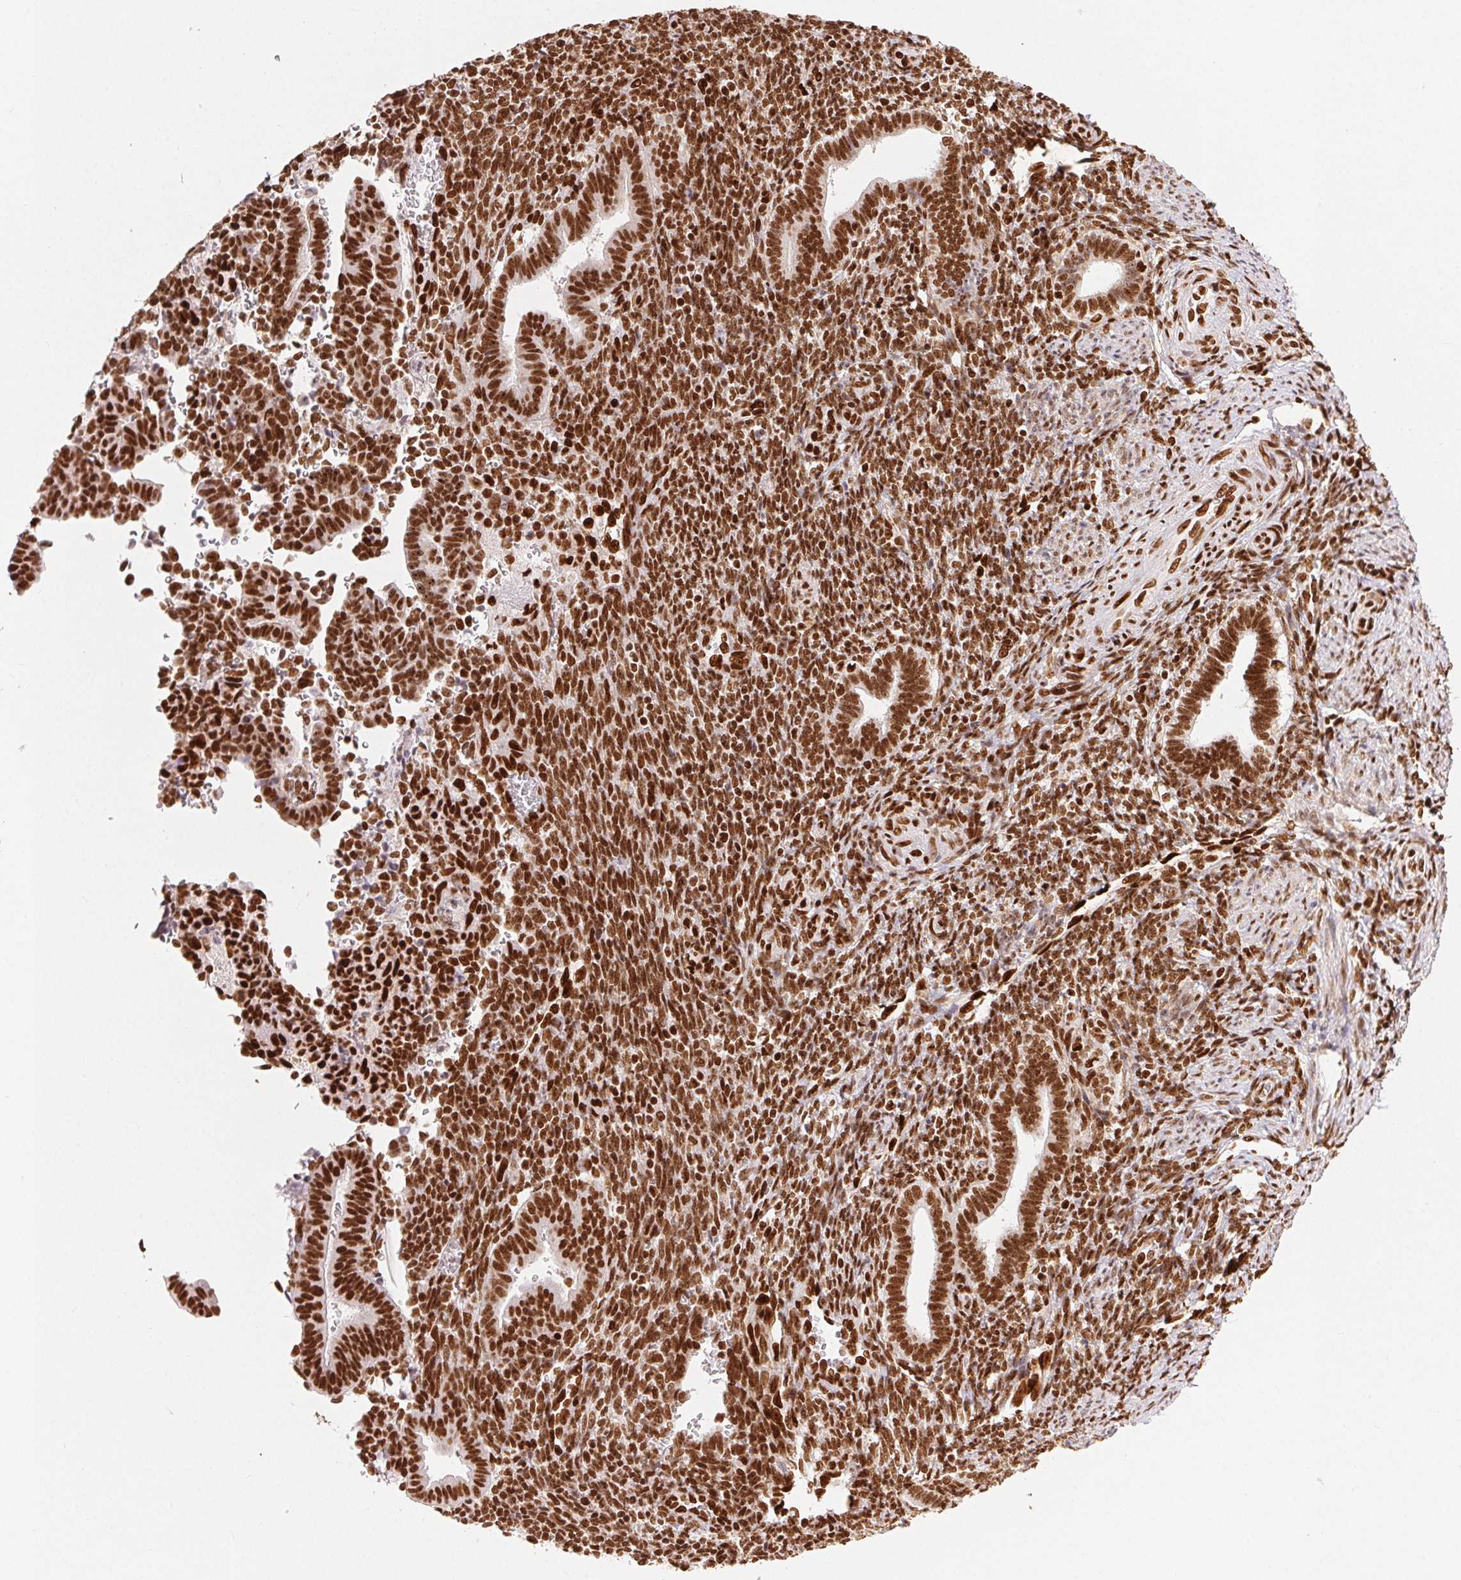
{"staining": {"intensity": "strong", "quantity": "25%-75%", "location": "nuclear"}, "tissue": "endometrium", "cell_type": "Cells in endometrial stroma", "image_type": "normal", "snomed": [{"axis": "morphology", "description": "Normal tissue, NOS"}, {"axis": "topography", "description": "Endometrium"}], "caption": "IHC micrograph of benign endometrium: human endometrium stained using immunohistochemistry (IHC) shows high levels of strong protein expression localized specifically in the nuclear of cells in endometrial stroma, appearing as a nuclear brown color.", "gene": "ZNF80", "patient": {"sex": "female", "age": 34}}